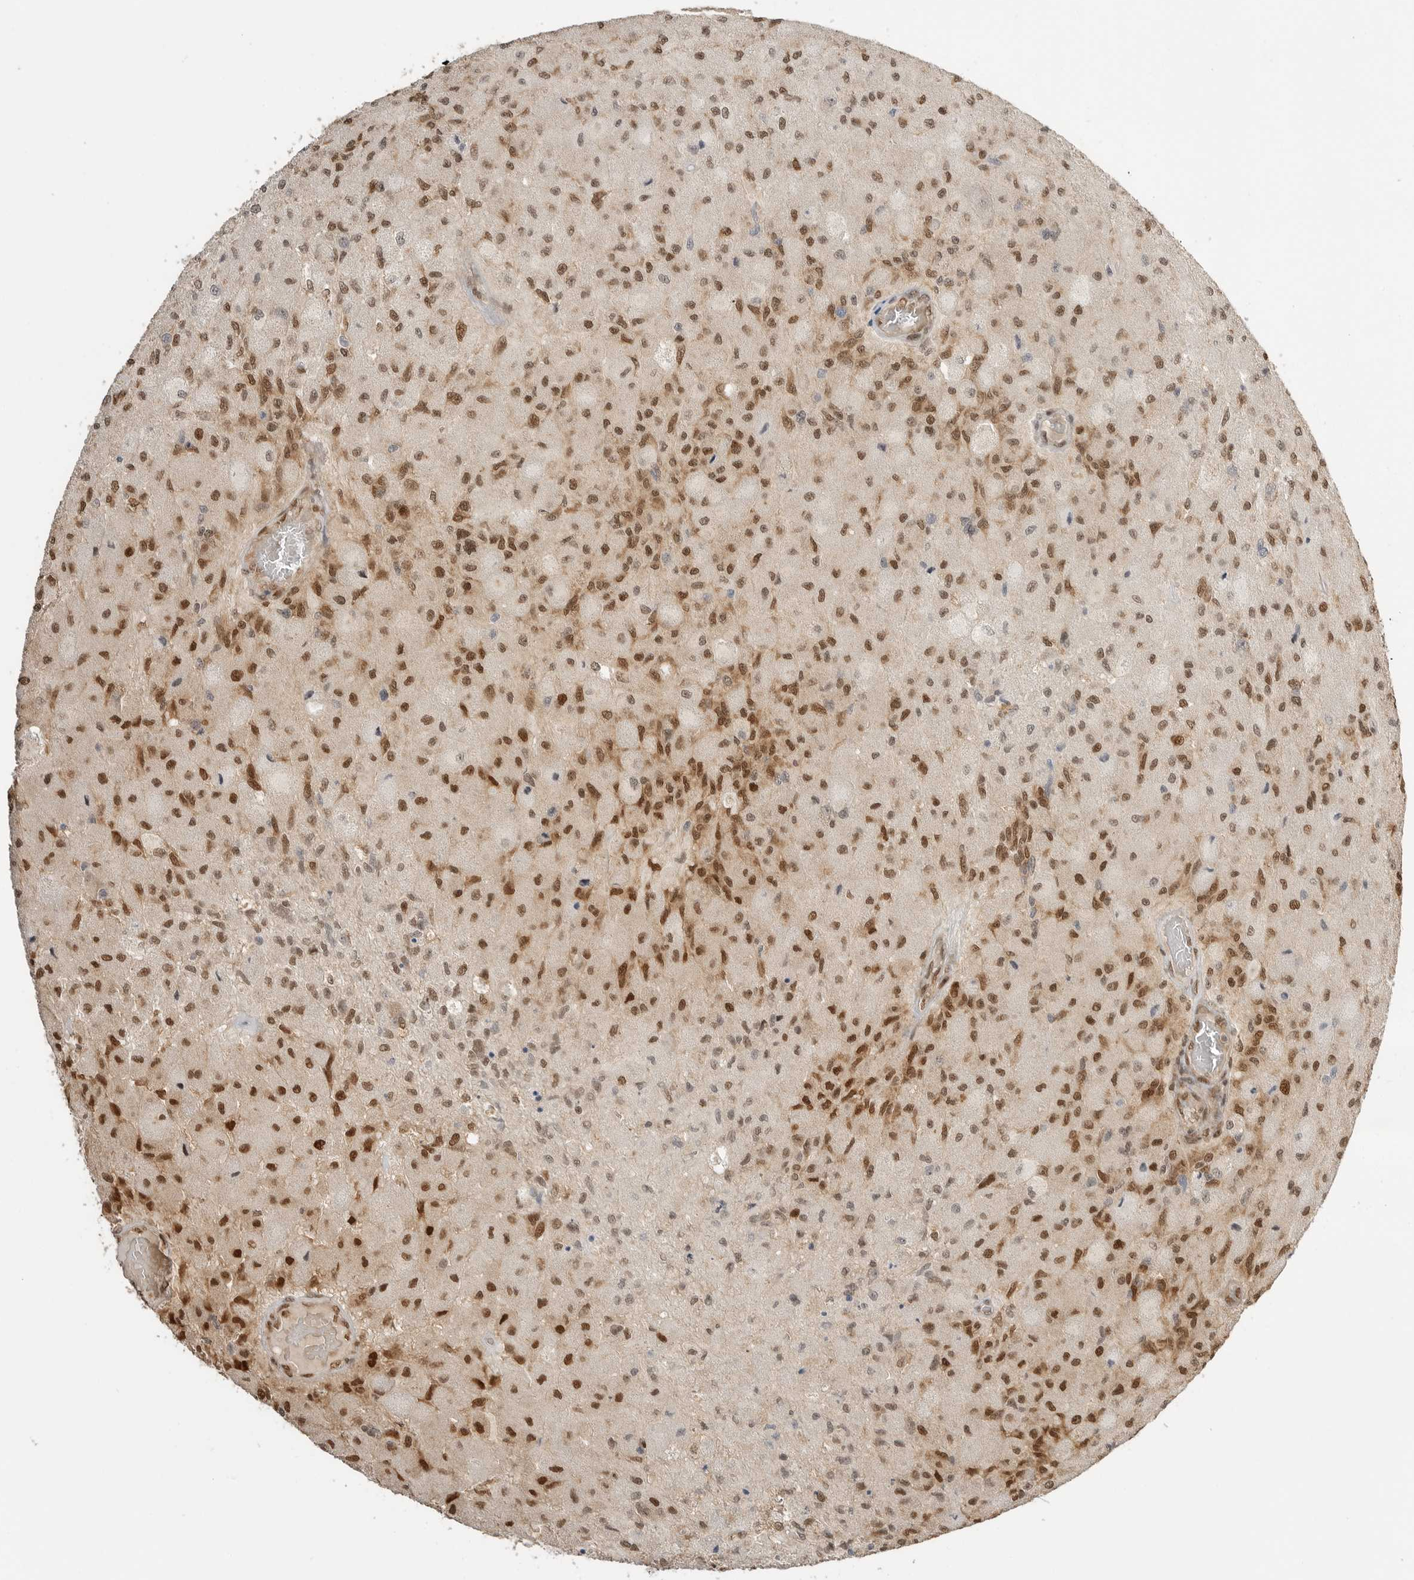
{"staining": {"intensity": "strong", "quantity": "25%-75%", "location": "cytoplasmic/membranous,nuclear"}, "tissue": "glioma", "cell_type": "Tumor cells", "image_type": "cancer", "snomed": [{"axis": "morphology", "description": "Normal tissue, NOS"}, {"axis": "morphology", "description": "Glioma, malignant, High grade"}, {"axis": "topography", "description": "Cerebral cortex"}], "caption": "Immunohistochemical staining of glioma shows high levels of strong cytoplasmic/membranous and nuclear positivity in approximately 25%-75% of tumor cells.", "gene": "ALKAL1", "patient": {"sex": "male", "age": 77}}